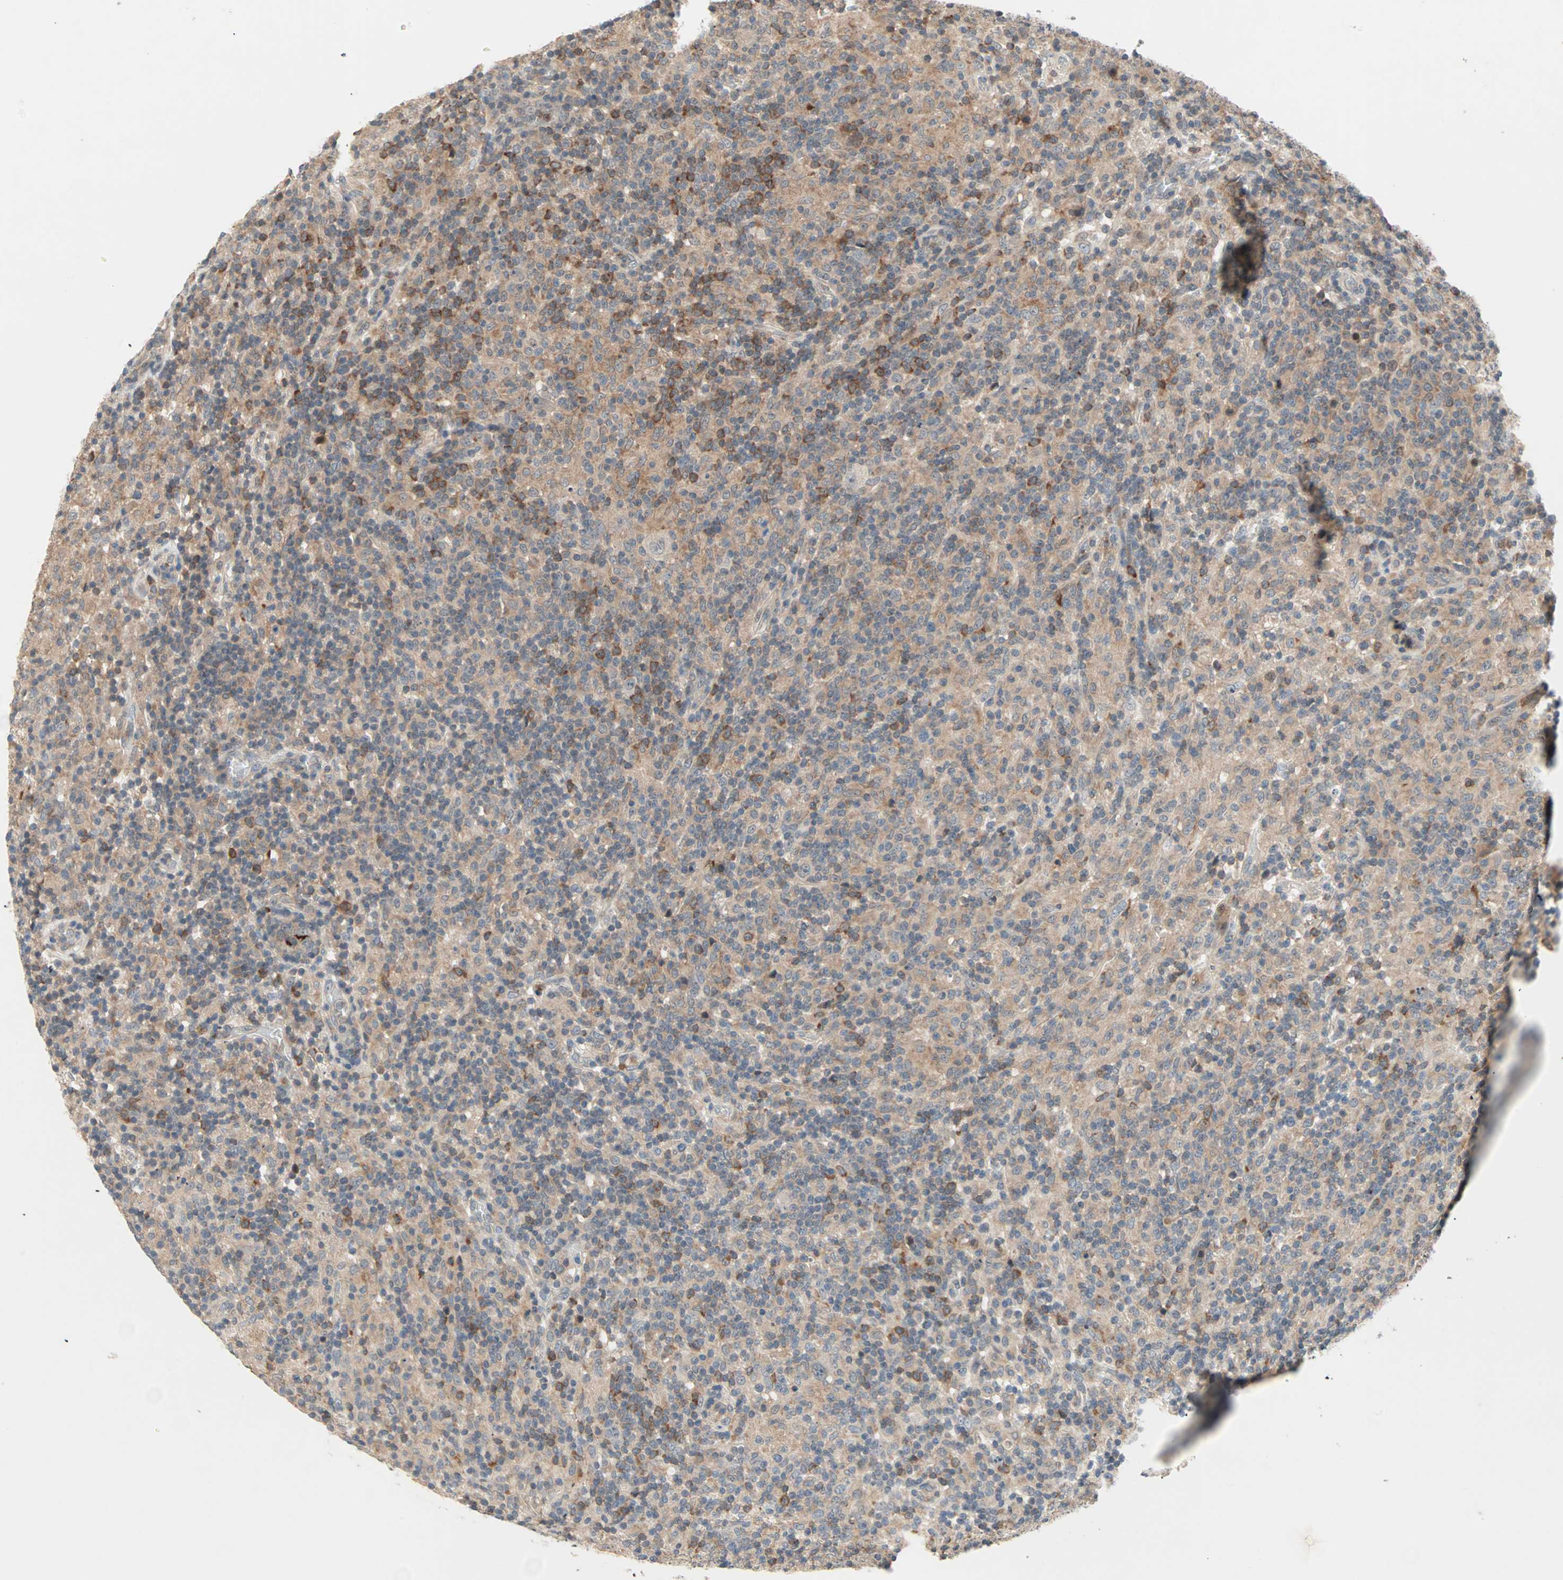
{"staining": {"intensity": "weak", "quantity": "25%-75%", "location": "cytoplasmic/membranous"}, "tissue": "lymphoma", "cell_type": "Tumor cells", "image_type": "cancer", "snomed": [{"axis": "morphology", "description": "Hodgkin's disease, NOS"}, {"axis": "topography", "description": "Lymph node"}], "caption": "Lymphoma was stained to show a protein in brown. There is low levels of weak cytoplasmic/membranous positivity in approximately 25%-75% of tumor cells.", "gene": "PROS1", "patient": {"sex": "male", "age": 70}}